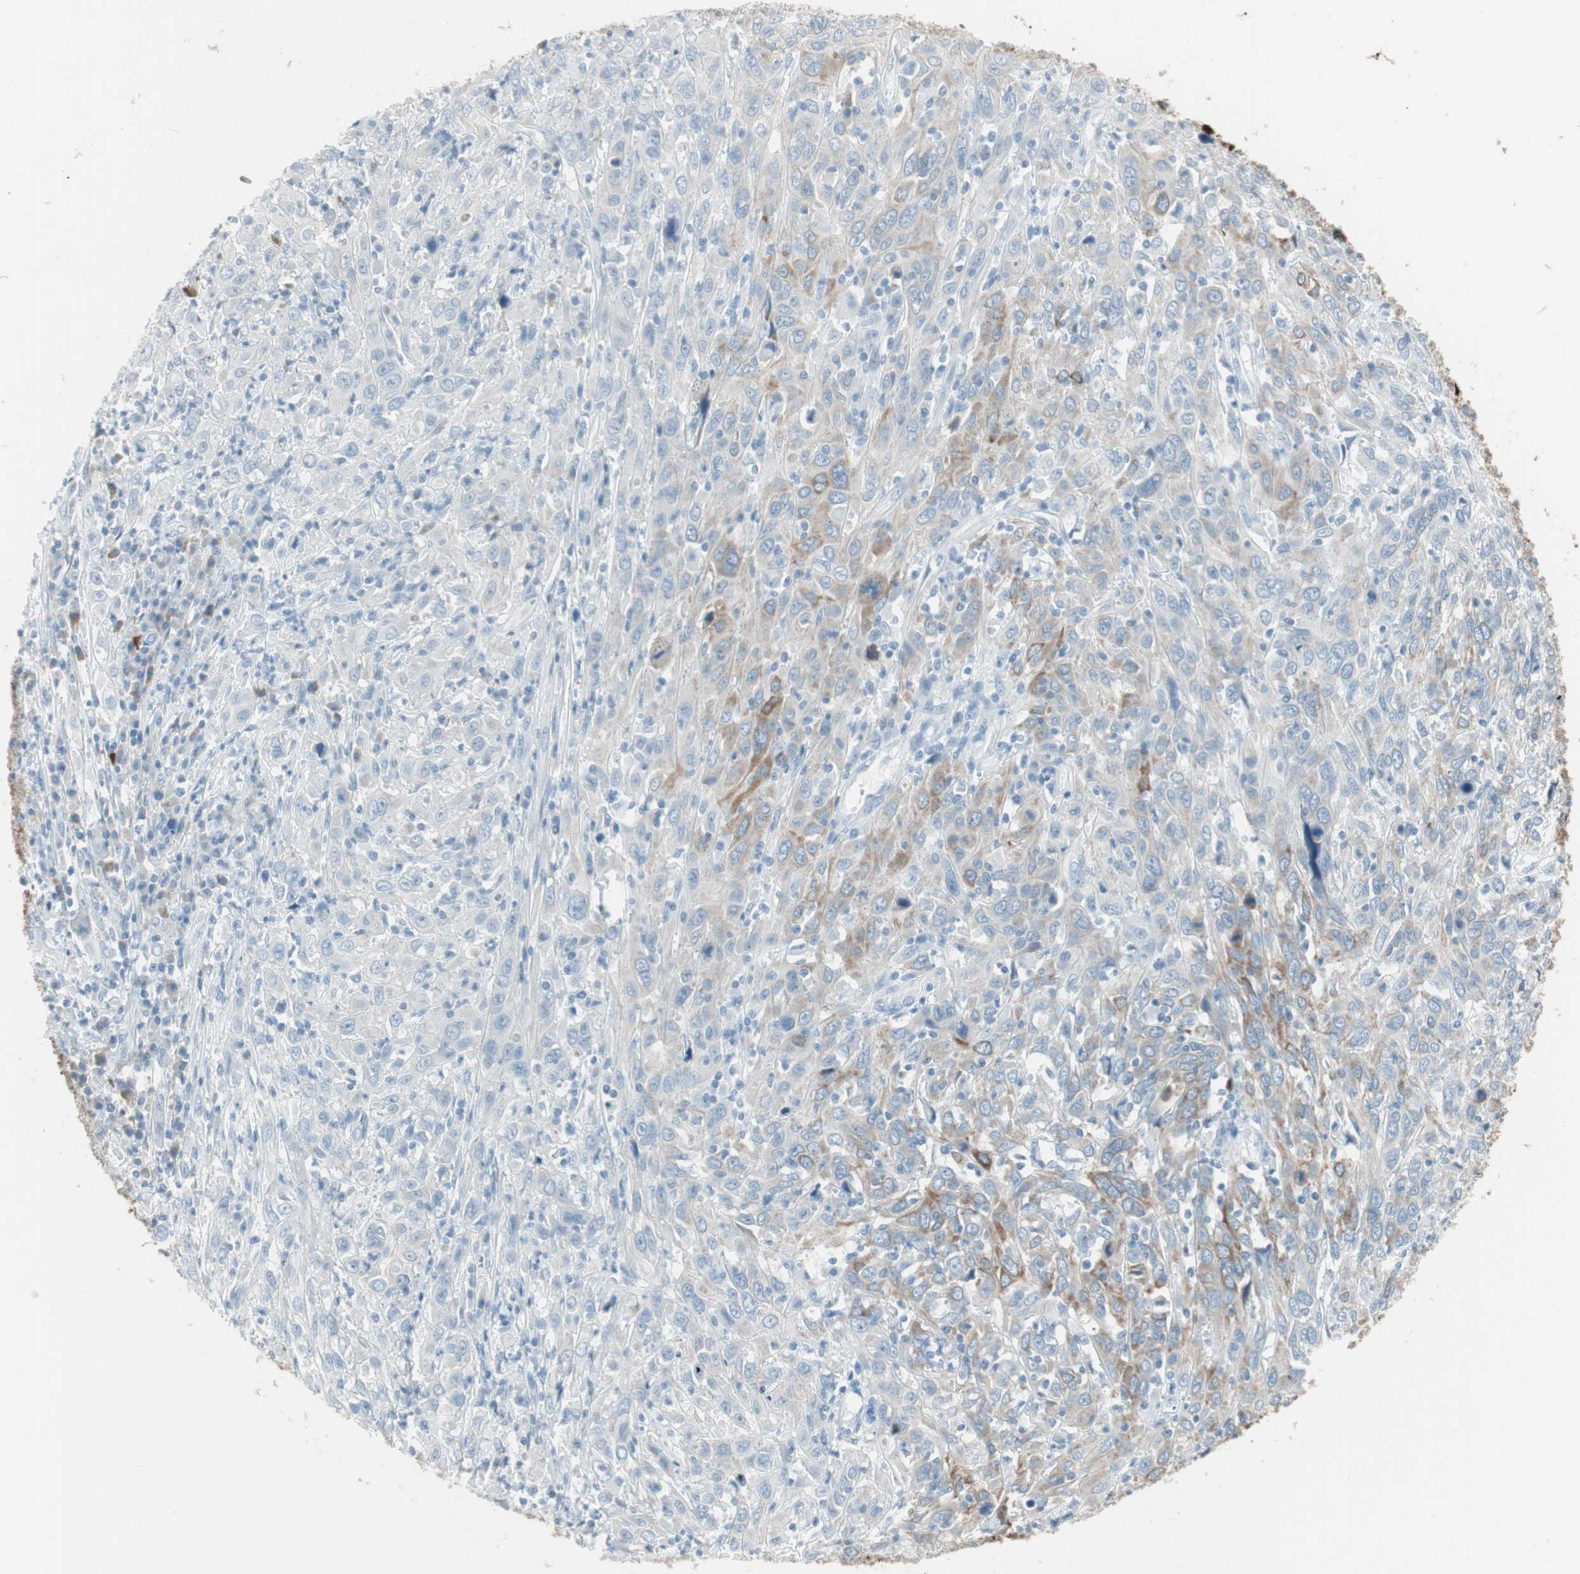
{"staining": {"intensity": "moderate", "quantity": "<25%", "location": "cytoplasmic/membranous"}, "tissue": "cervical cancer", "cell_type": "Tumor cells", "image_type": "cancer", "snomed": [{"axis": "morphology", "description": "Squamous cell carcinoma, NOS"}, {"axis": "topography", "description": "Cervix"}], "caption": "About <25% of tumor cells in human cervical cancer (squamous cell carcinoma) exhibit moderate cytoplasmic/membranous protein expression as visualized by brown immunohistochemical staining.", "gene": "AGR2", "patient": {"sex": "female", "age": 46}}